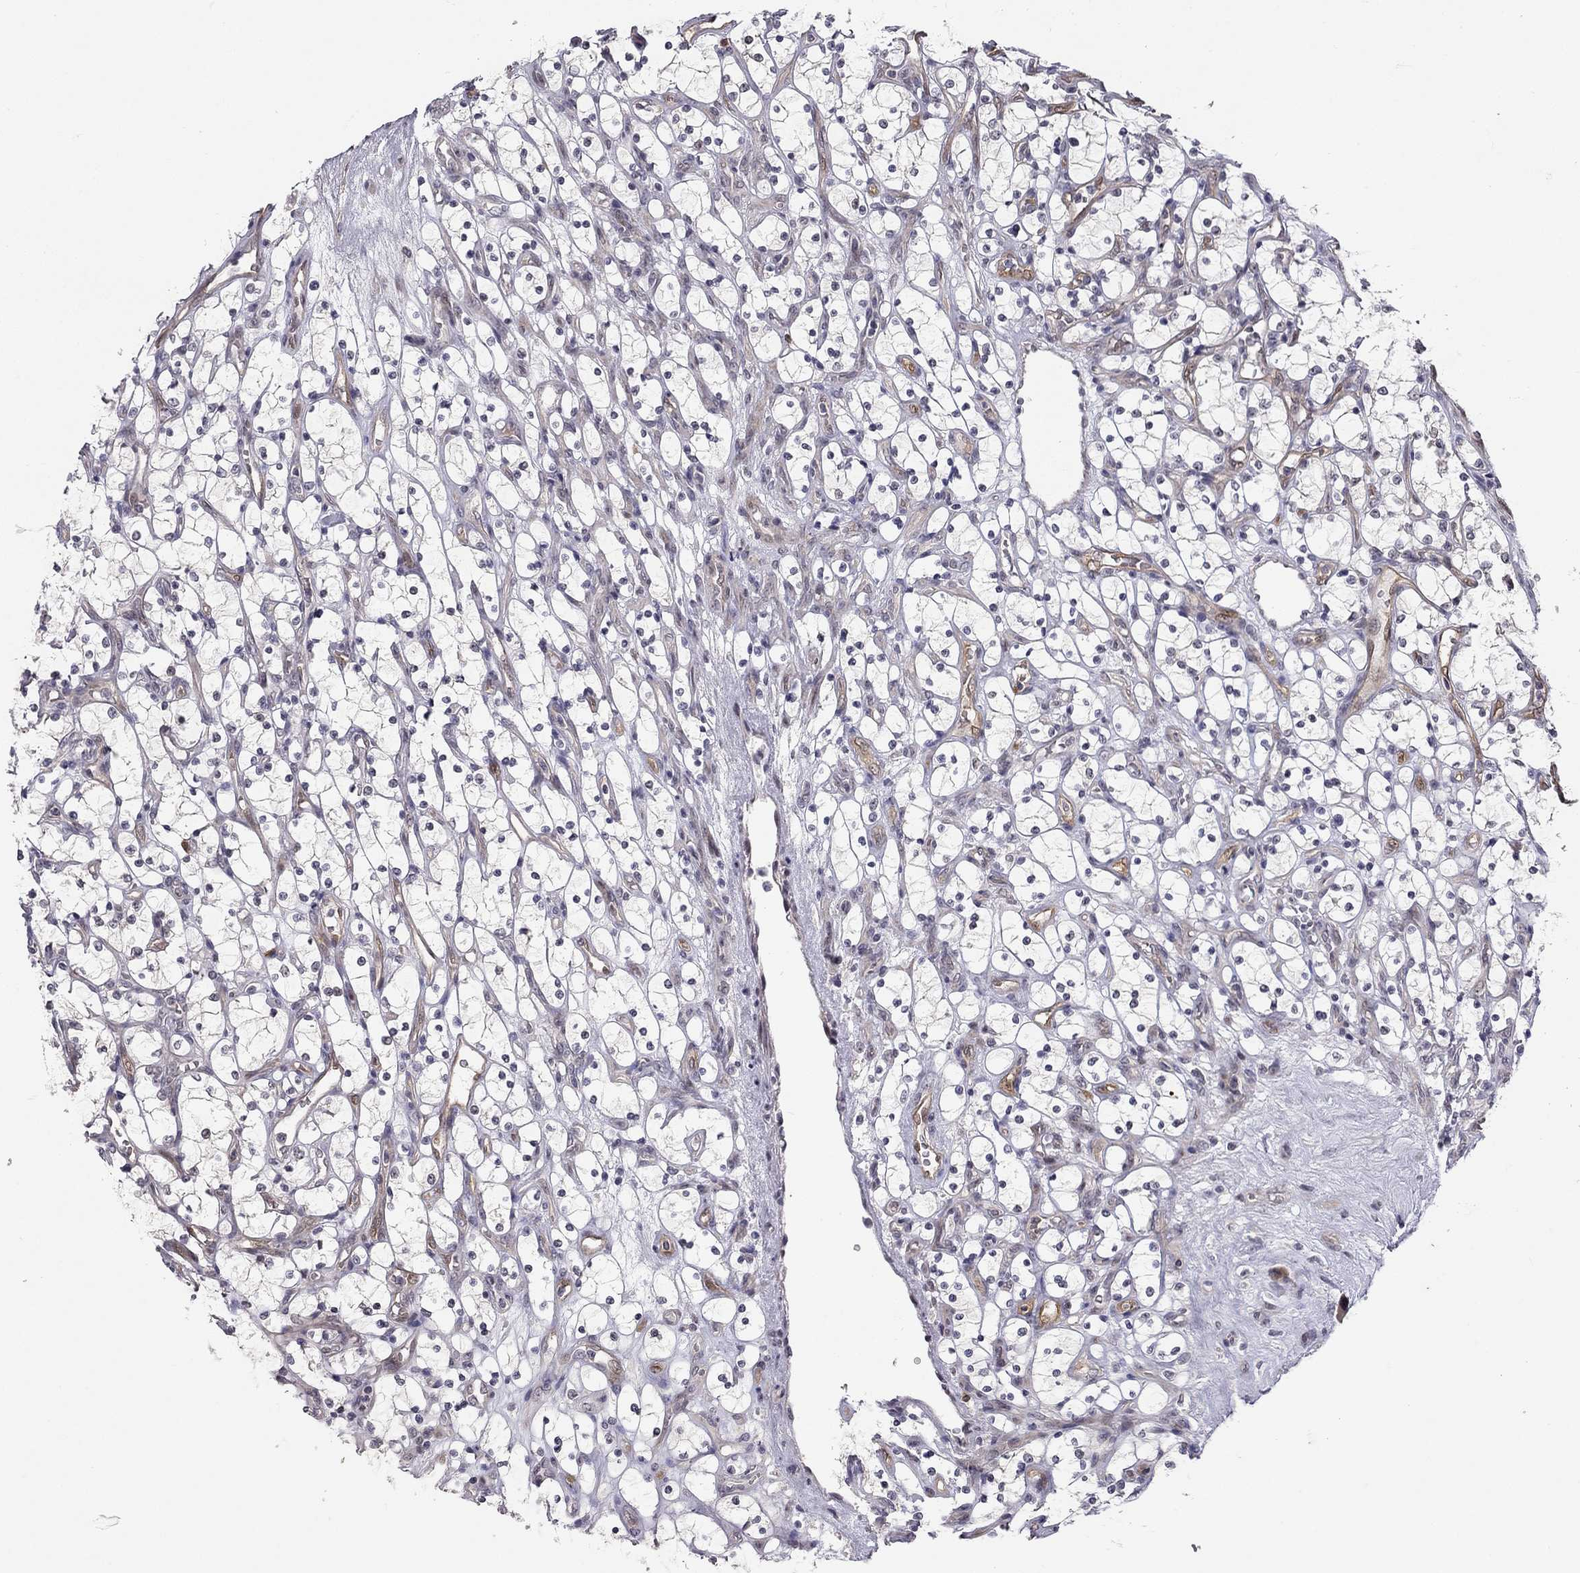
{"staining": {"intensity": "negative", "quantity": "none", "location": "none"}, "tissue": "renal cancer", "cell_type": "Tumor cells", "image_type": "cancer", "snomed": [{"axis": "morphology", "description": "Adenocarcinoma, NOS"}, {"axis": "topography", "description": "Kidney"}], "caption": "High magnification brightfield microscopy of renal cancer (adenocarcinoma) stained with DAB (3,3'-diaminobenzidine) (brown) and counterstained with hematoxylin (blue): tumor cells show no significant staining. The staining is performed using DAB (3,3'-diaminobenzidine) brown chromogen with nuclei counter-stained in using hematoxylin.", "gene": "STXBP6", "patient": {"sex": "female", "age": 69}}